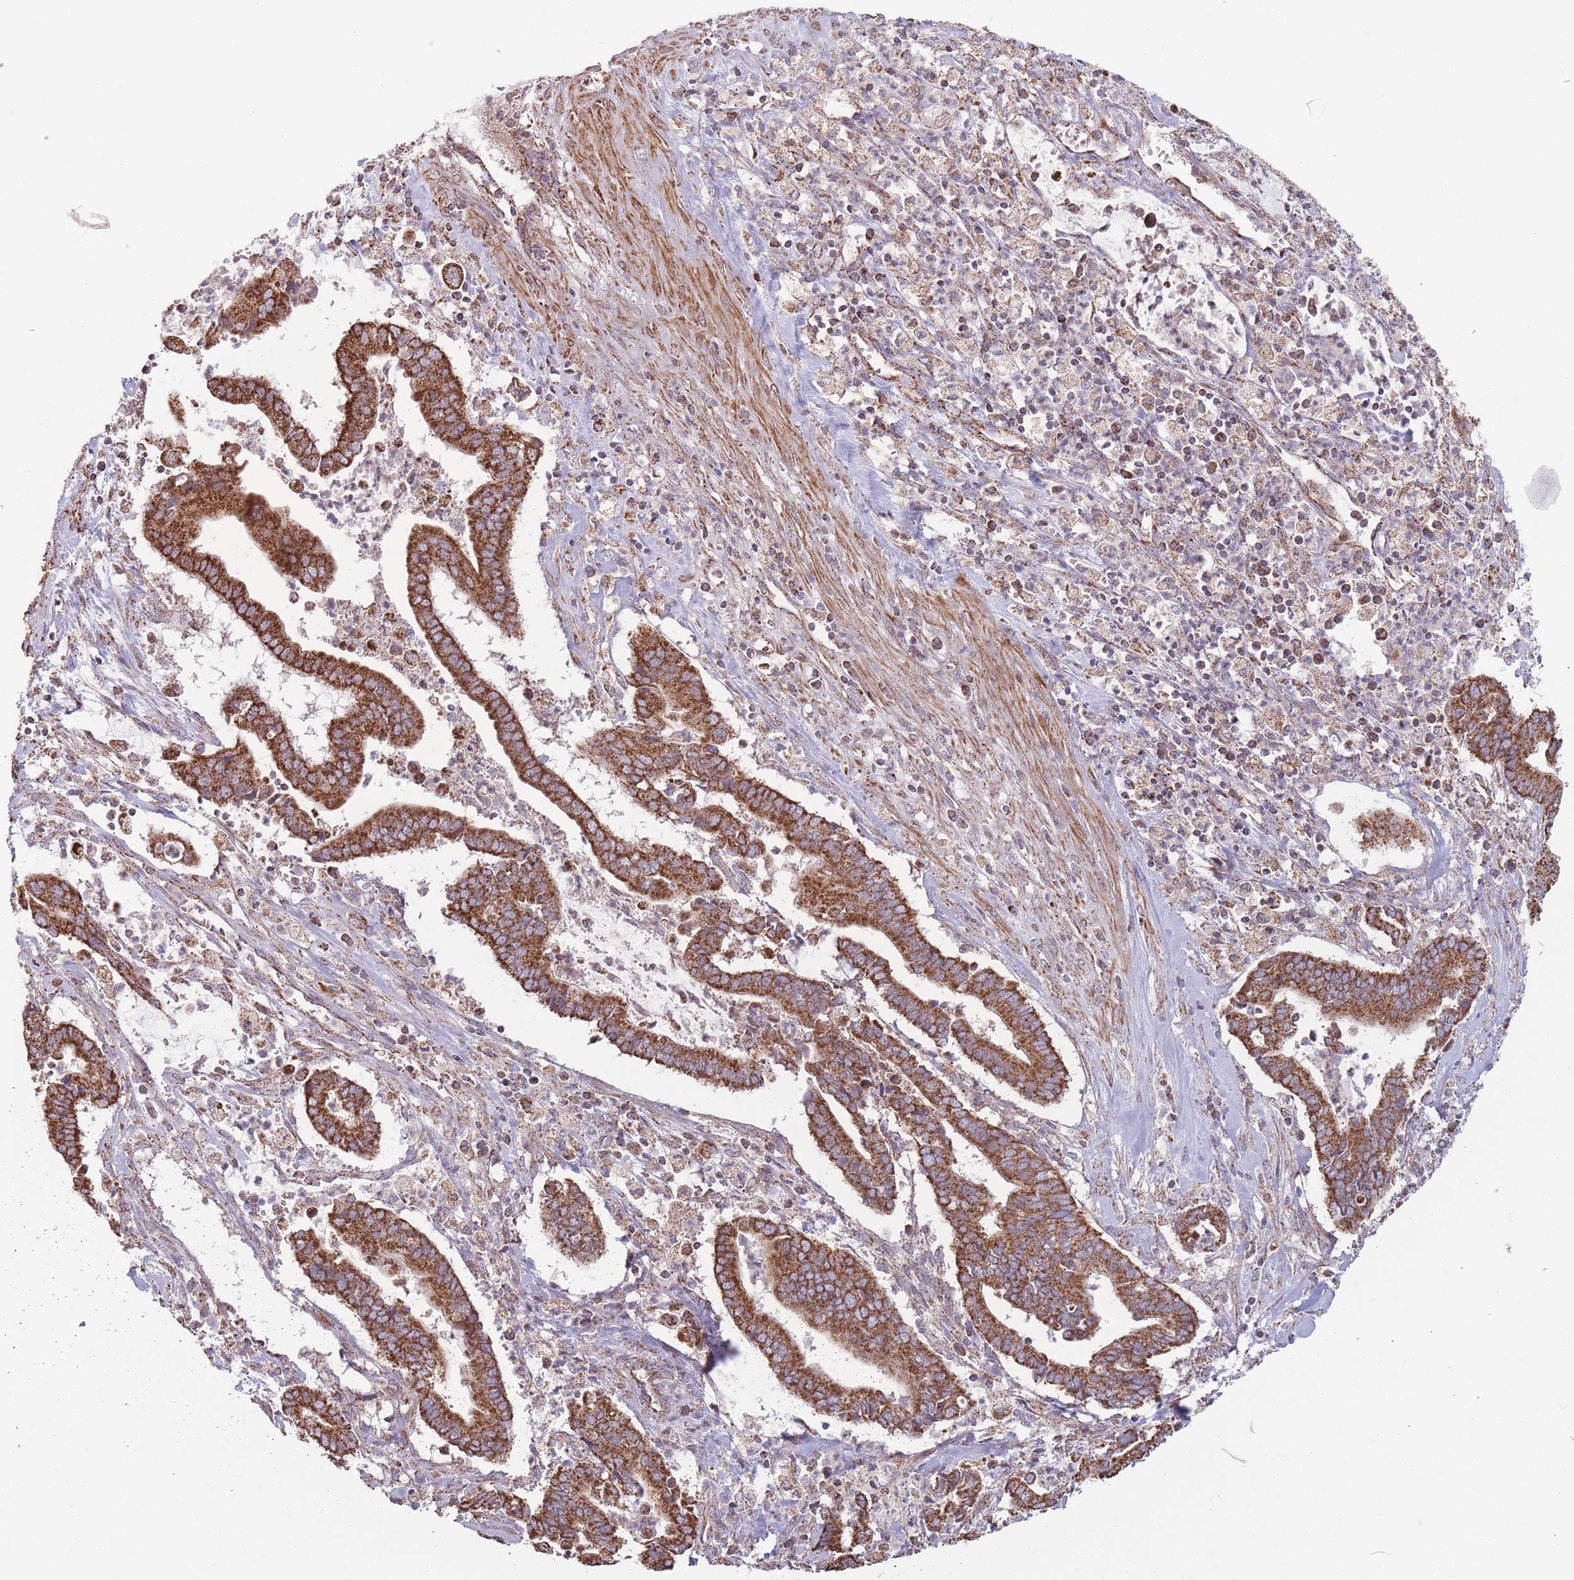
{"staining": {"intensity": "strong", "quantity": ">75%", "location": "cytoplasmic/membranous"}, "tissue": "cervical cancer", "cell_type": "Tumor cells", "image_type": "cancer", "snomed": [{"axis": "morphology", "description": "Adenocarcinoma, NOS"}, {"axis": "topography", "description": "Cervix"}], "caption": "Immunohistochemistry (IHC) photomicrograph of human cervical adenocarcinoma stained for a protein (brown), which demonstrates high levels of strong cytoplasmic/membranous staining in approximately >75% of tumor cells.", "gene": "KIF16B", "patient": {"sex": "female", "age": 44}}